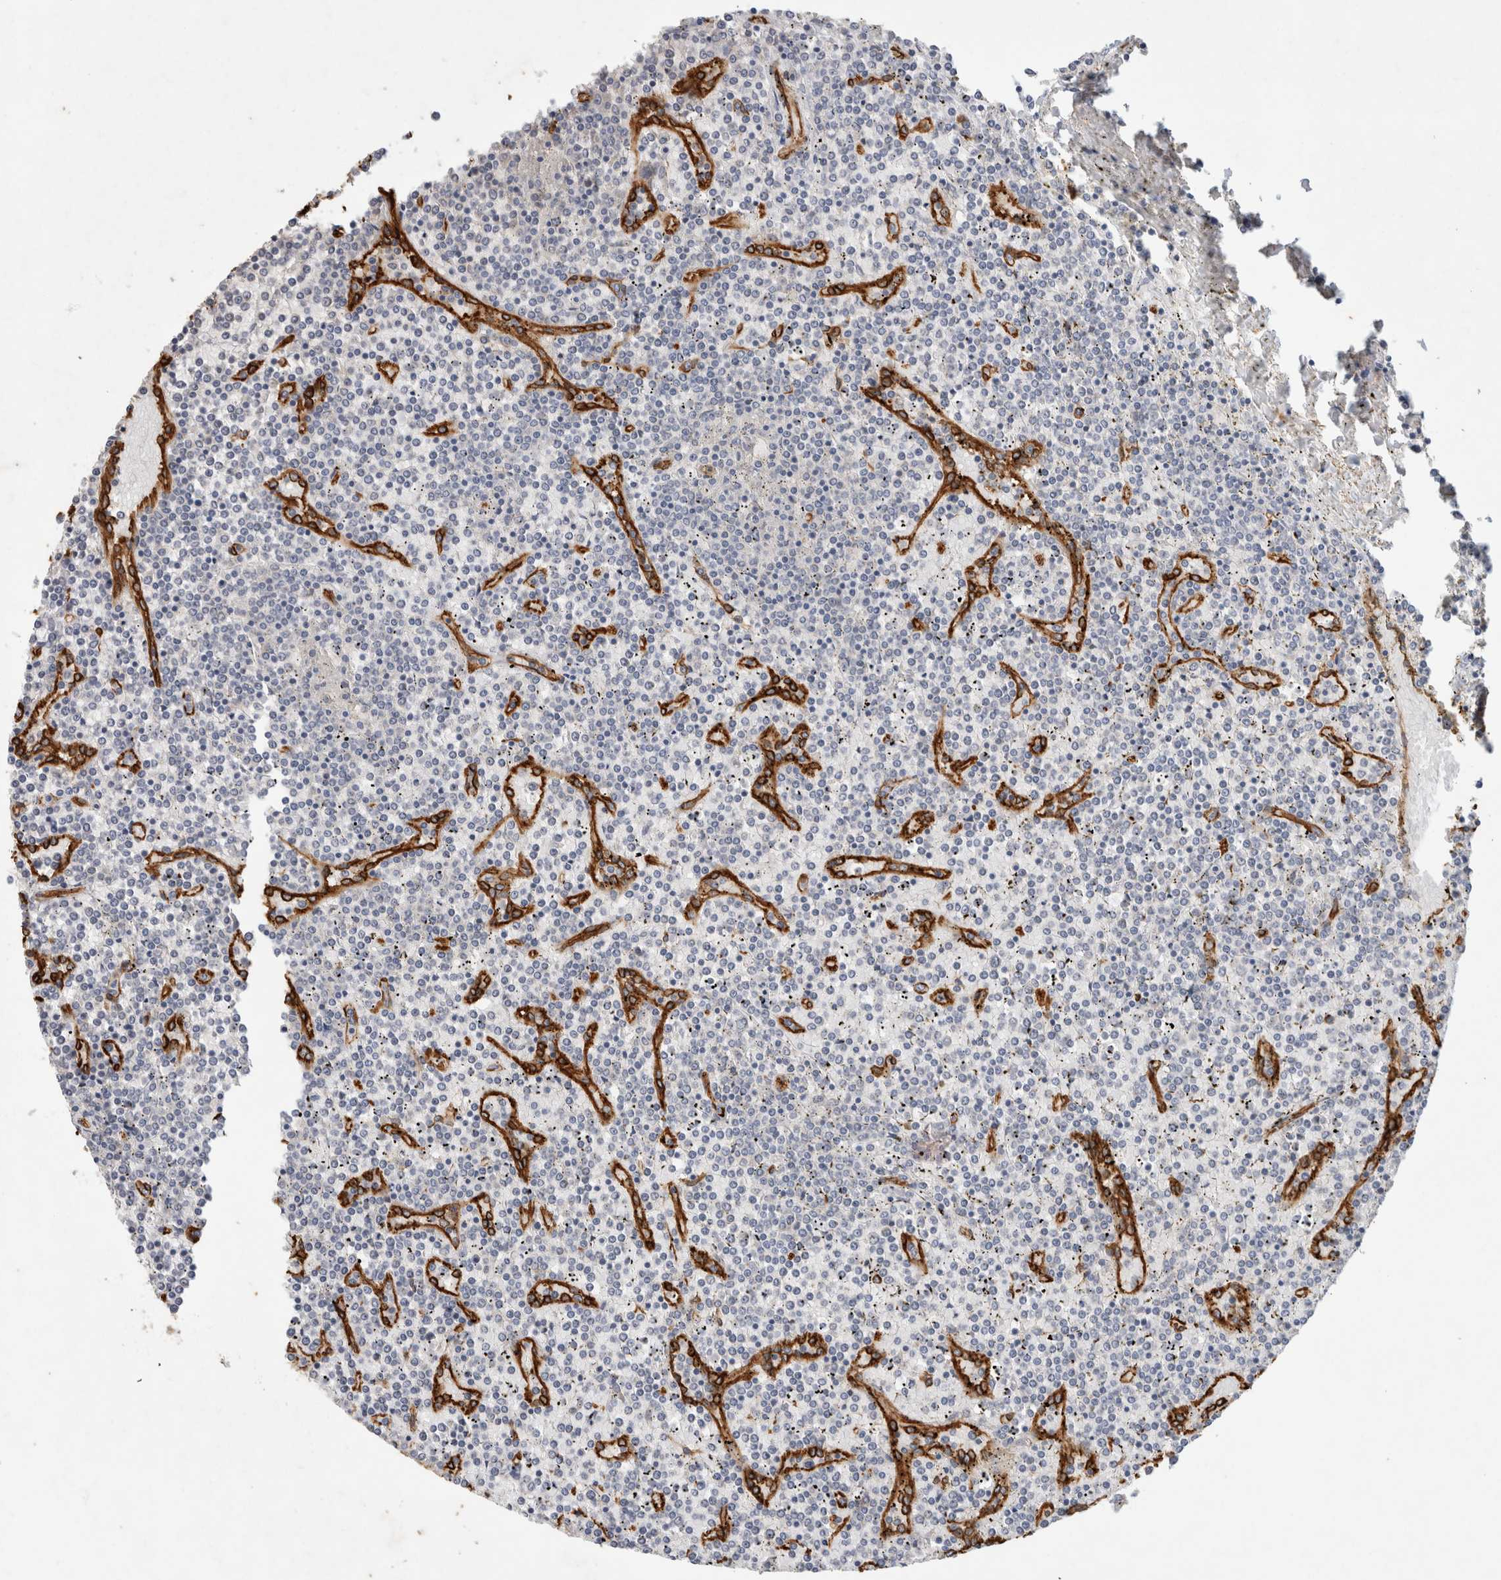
{"staining": {"intensity": "negative", "quantity": "none", "location": "none"}, "tissue": "lymphoma", "cell_type": "Tumor cells", "image_type": "cancer", "snomed": [{"axis": "morphology", "description": "Malignant lymphoma, non-Hodgkin's type, Low grade"}, {"axis": "topography", "description": "Spleen"}], "caption": "Micrograph shows no significant protein positivity in tumor cells of lymphoma.", "gene": "JMJD4", "patient": {"sex": "female", "age": 19}}